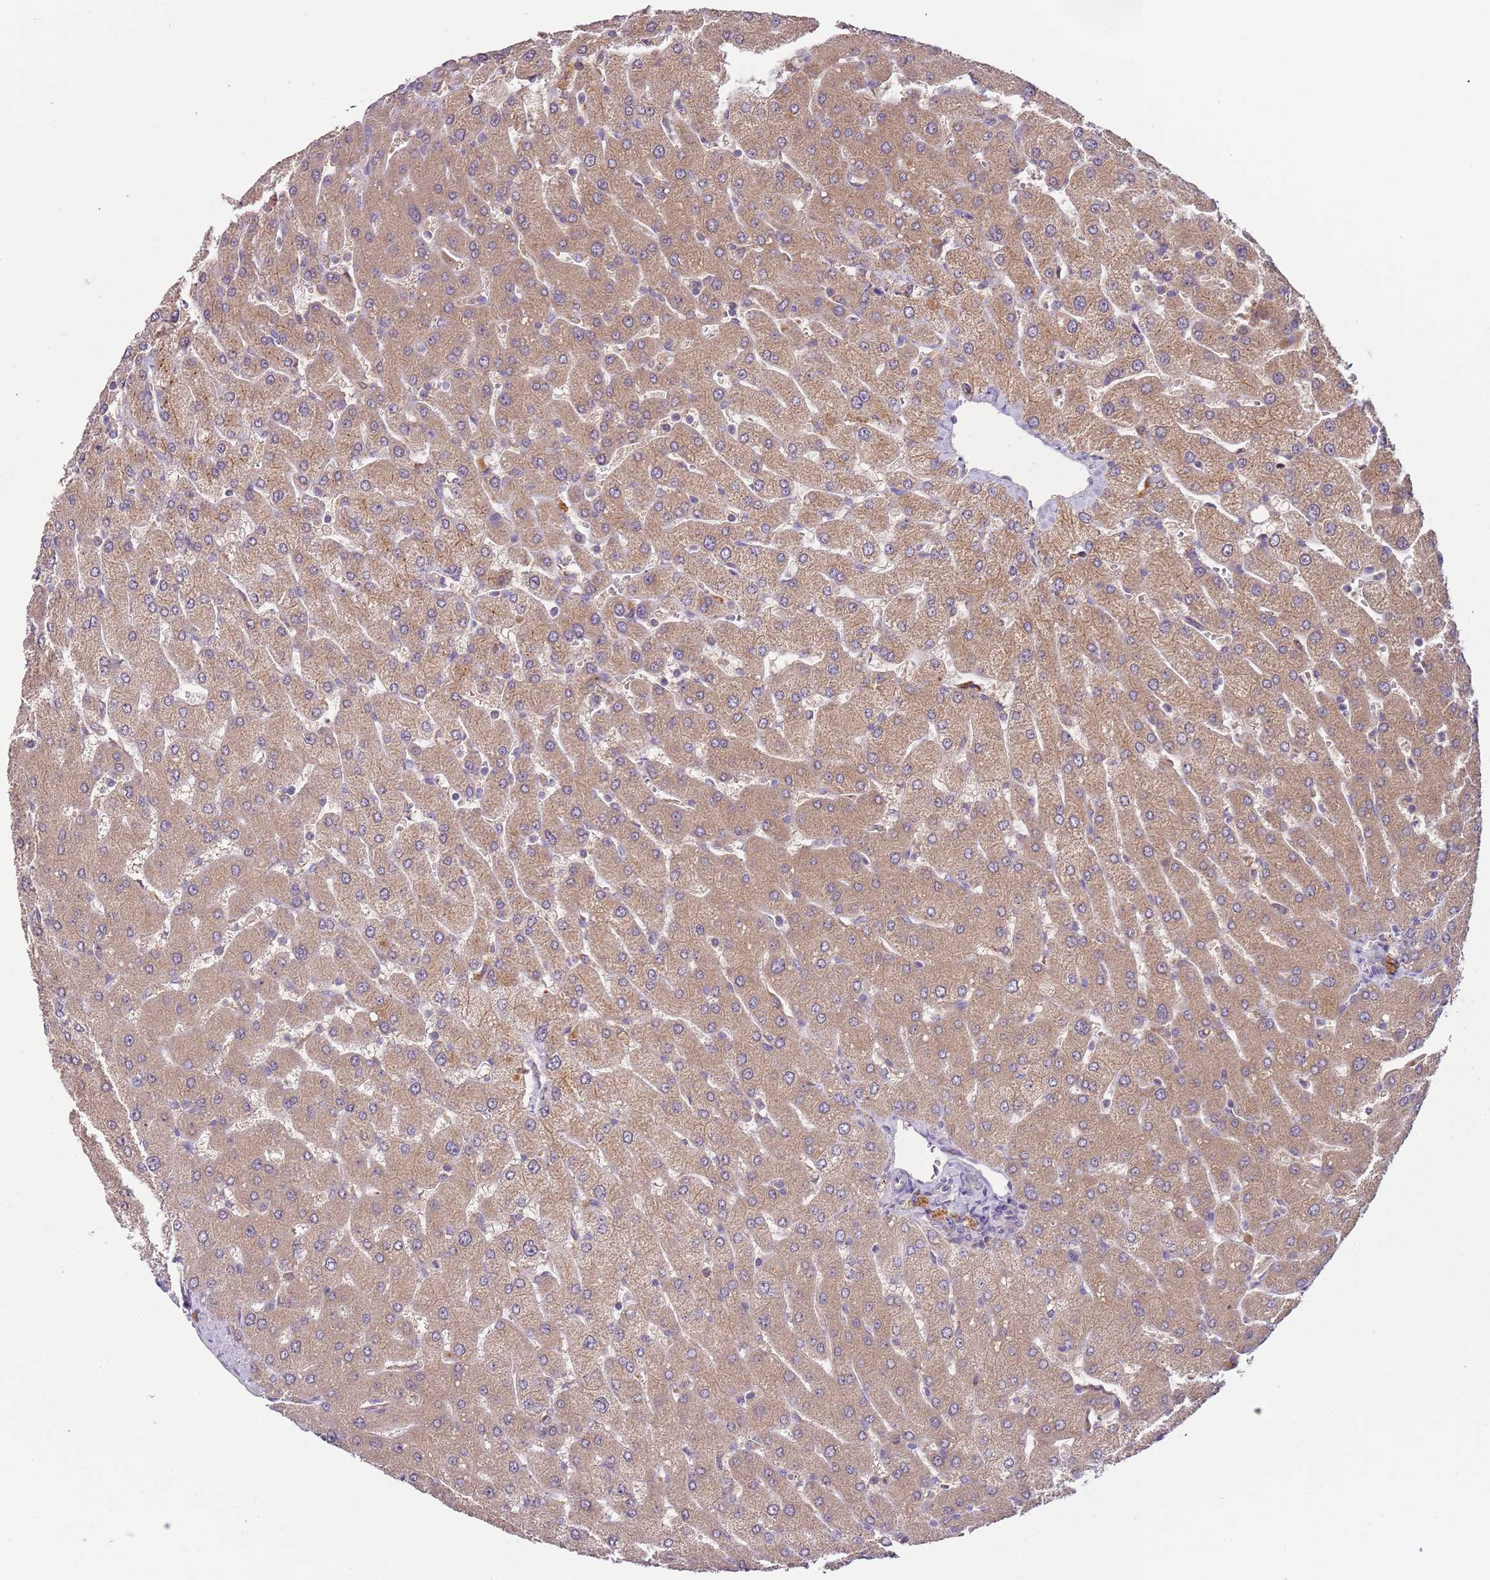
{"staining": {"intensity": "negative", "quantity": "none", "location": "none"}, "tissue": "liver", "cell_type": "Cholangiocytes", "image_type": "normal", "snomed": [{"axis": "morphology", "description": "Normal tissue, NOS"}, {"axis": "topography", "description": "Liver"}], "caption": "This is a micrograph of immunohistochemistry staining of benign liver, which shows no staining in cholangiocytes.", "gene": "FECH", "patient": {"sex": "male", "age": 55}}